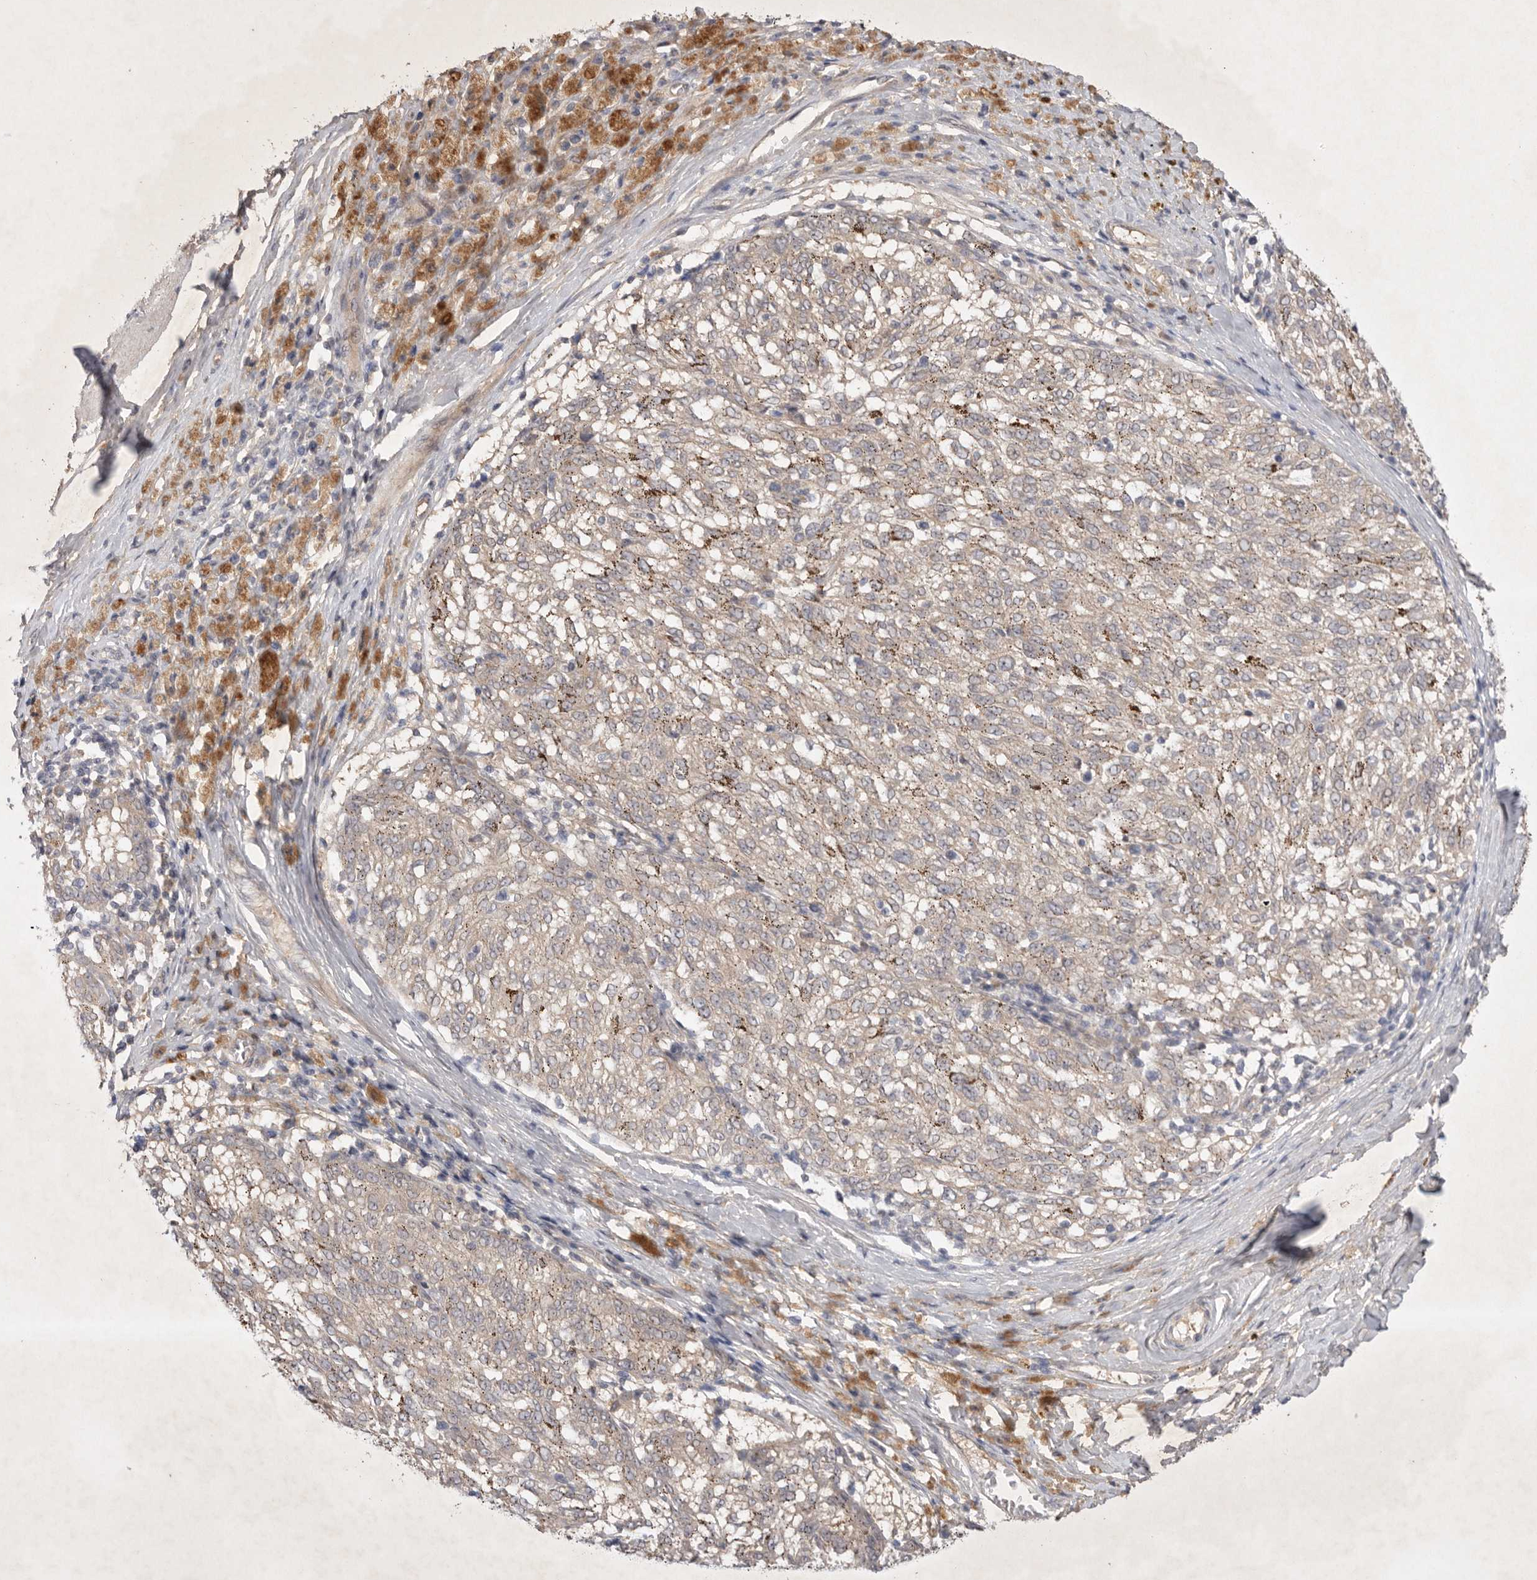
{"staining": {"intensity": "negative", "quantity": "none", "location": "none"}, "tissue": "melanoma", "cell_type": "Tumor cells", "image_type": "cancer", "snomed": [{"axis": "morphology", "description": "Malignant melanoma, NOS"}, {"axis": "topography", "description": "Skin"}], "caption": "A high-resolution histopathology image shows IHC staining of melanoma, which displays no significant staining in tumor cells. Brightfield microscopy of immunohistochemistry (IHC) stained with DAB (3,3'-diaminobenzidine) (brown) and hematoxylin (blue), captured at high magnification.", "gene": "PTPDC1", "patient": {"sex": "female", "age": 72}}